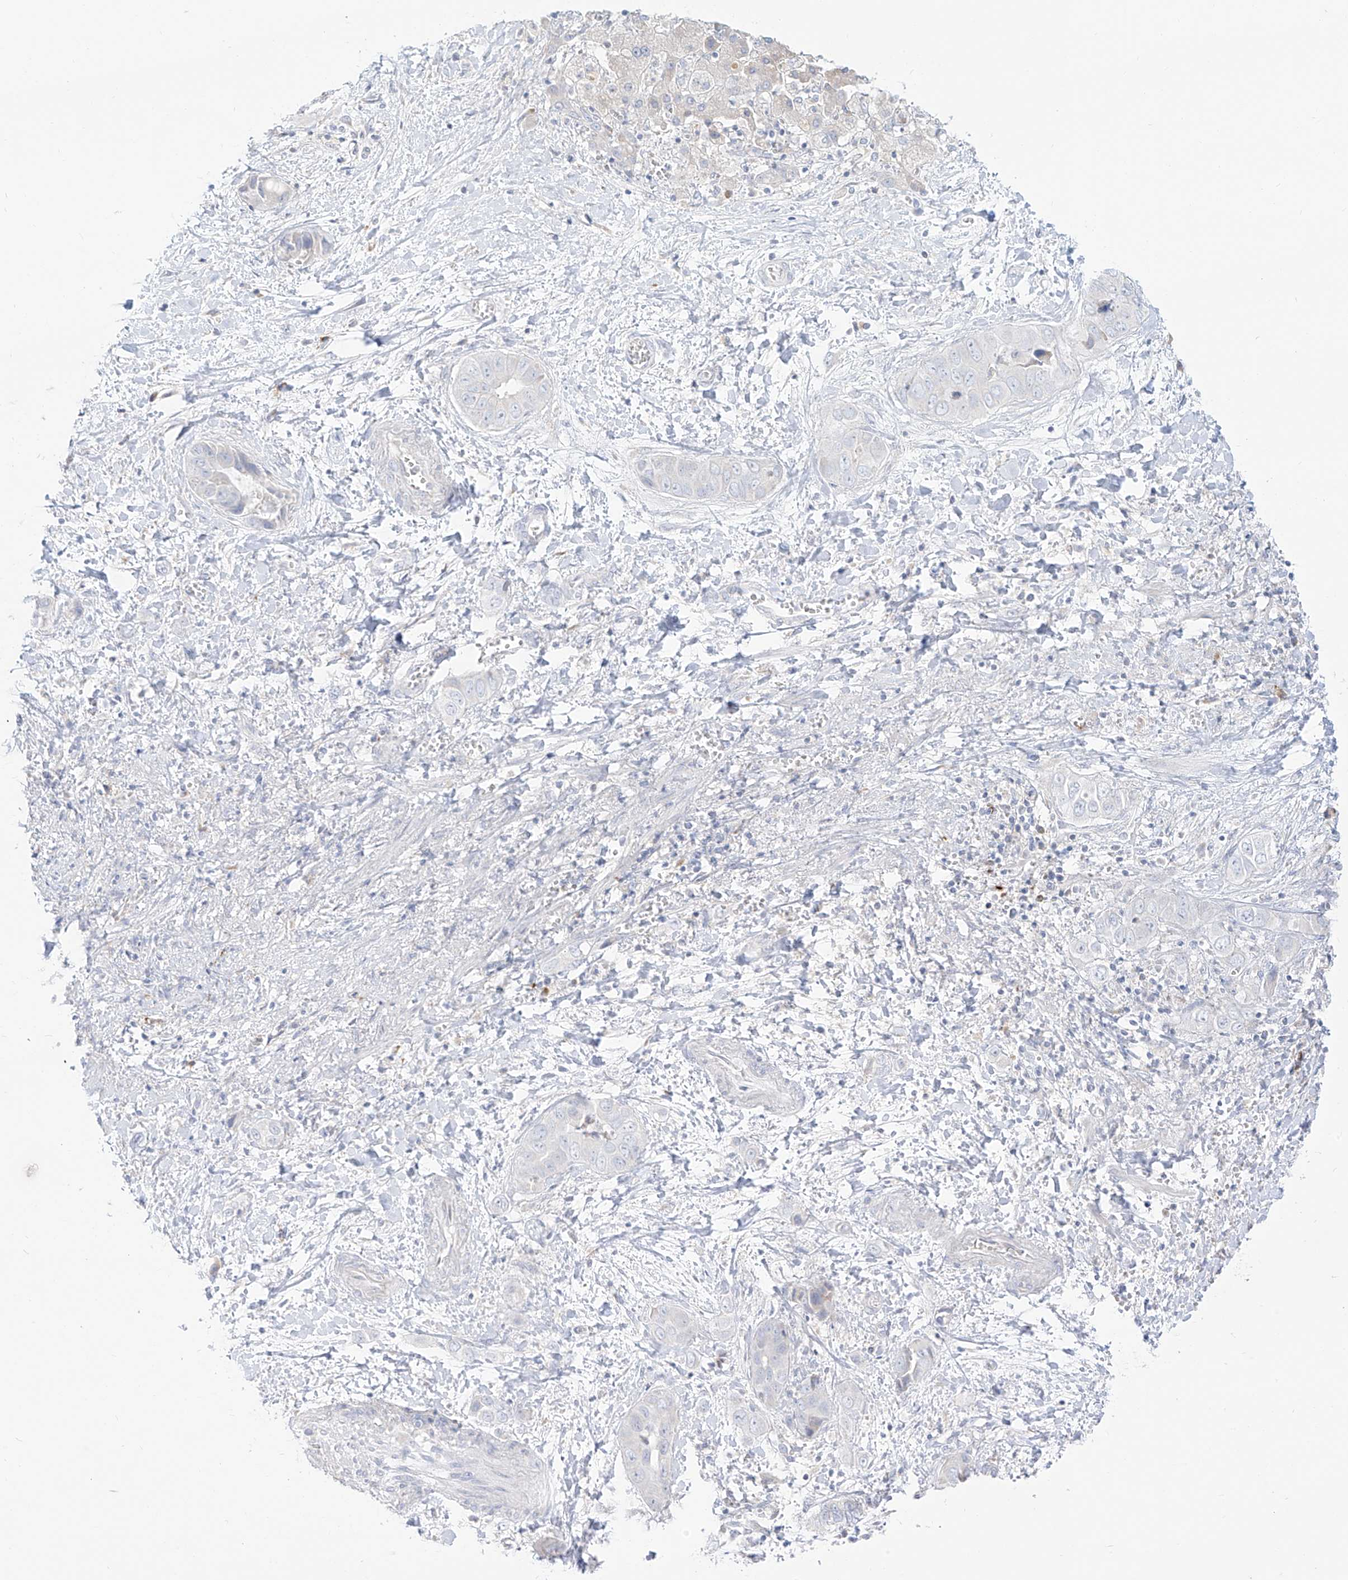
{"staining": {"intensity": "negative", "quantity": "none", "location": "none"}, "tissue": "liver cancer", "cell_type": "Tumor cells", "image_type": "cancer", "snomed": [{"axis": "morphology", "description": "Cholangiocarcinoma"}, {"axis": "topography", "description": "Liver"}], "caption": "Immunohistochemistry (IHC) of liver cancer (cholangiocarcinoma) demonstrates no expression in tumor cells.", "gene": "SYTL3", "patient": {"sex": "female", "age": 52}}